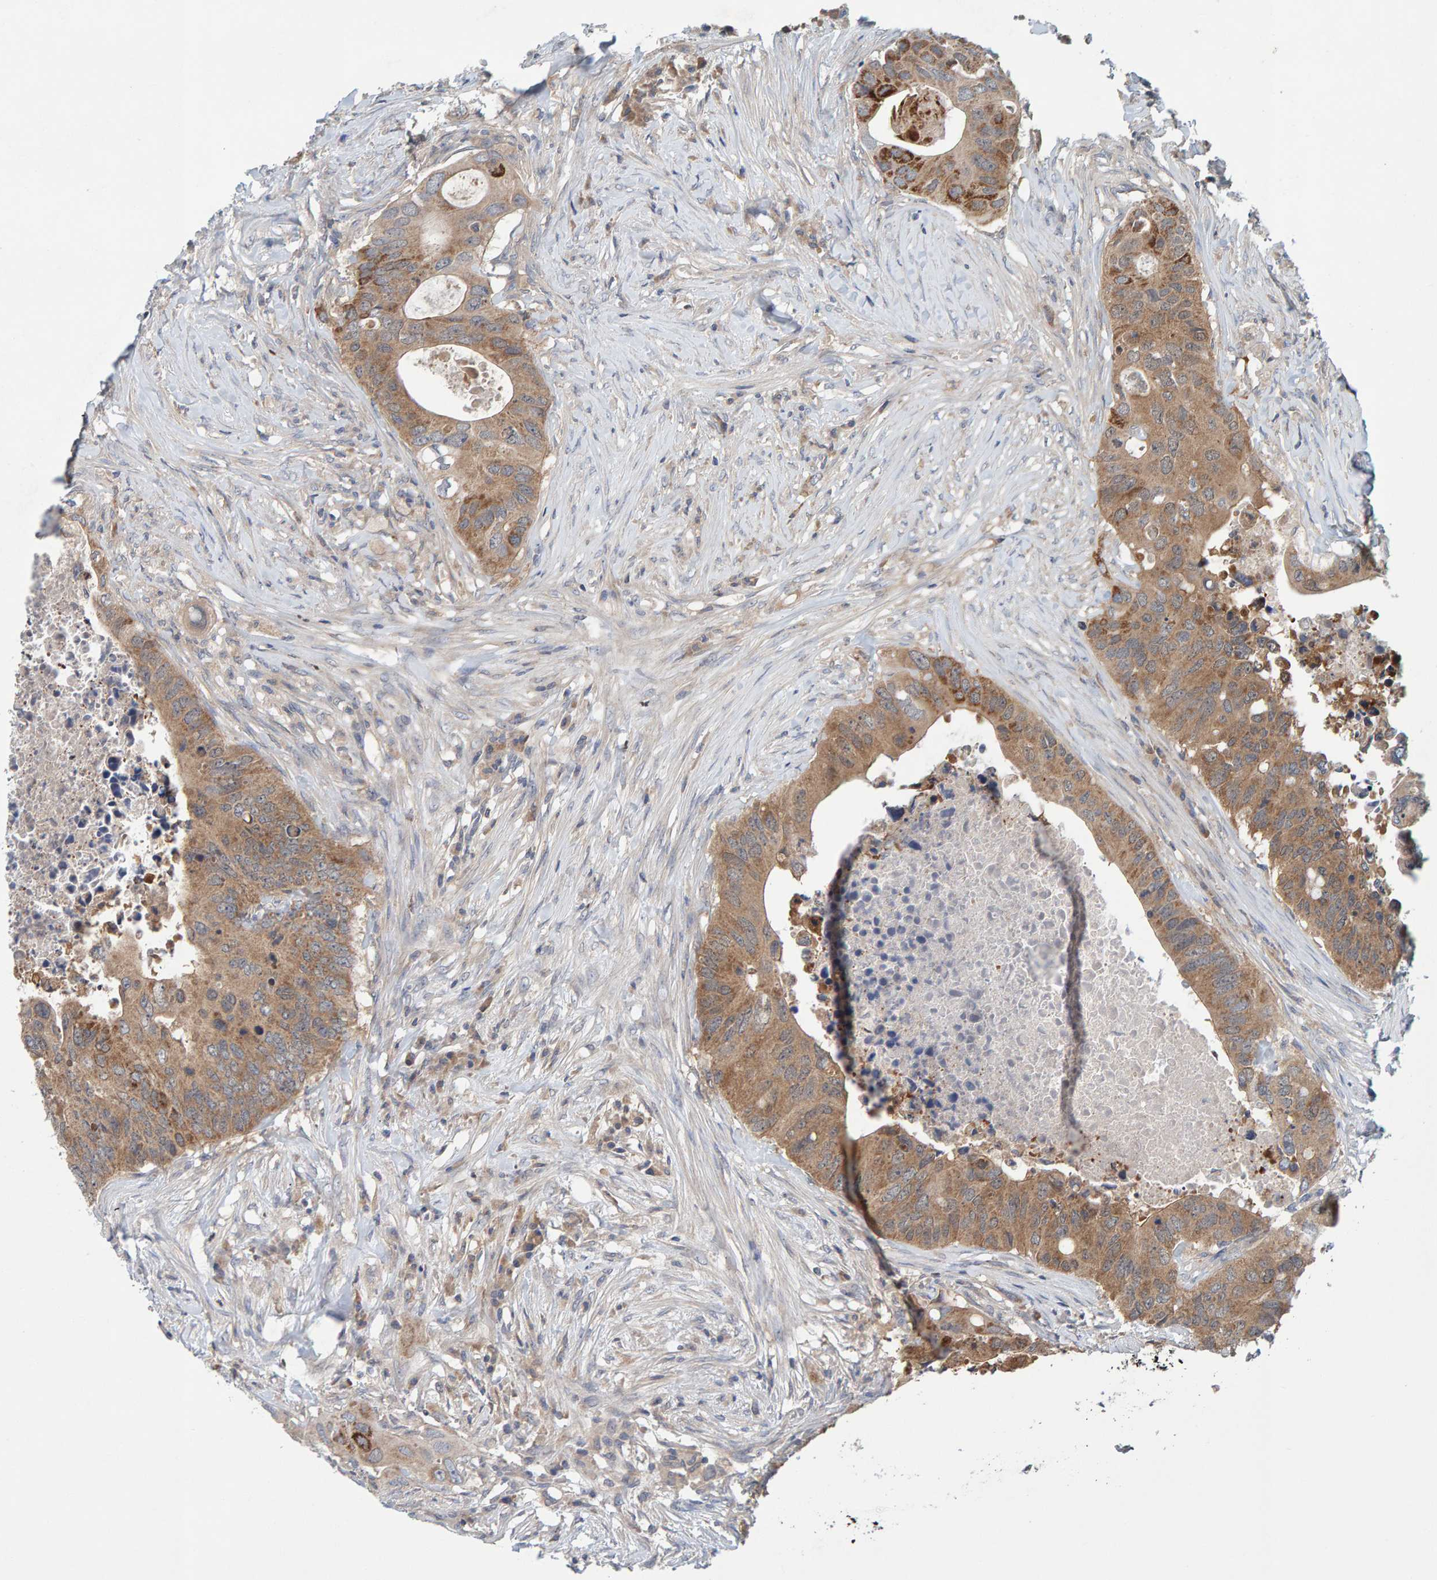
{"staining": {"intensity": "moderate", "quantity": ">75%", "location": "cytoplasmic/membranous"}, "tissue": "colorectal cancer", "cell_type": "Tumor cells", "image_type": "cancer", "snomed": [{"axis": "morphology", "description": "Adenocarcinoma, NOS"}, {"axis": "topography", "description": "Colon"}], "caption": "This micrograph displays immunohistochemistry (IHC) staining of colorectal adenocarcinoma, with medium moderate cytoplasmic/membranous positivity in approximately >75% of tumor cells.", "gene": "TATDN1", "patient": {"sex": "male", "age": 71}}